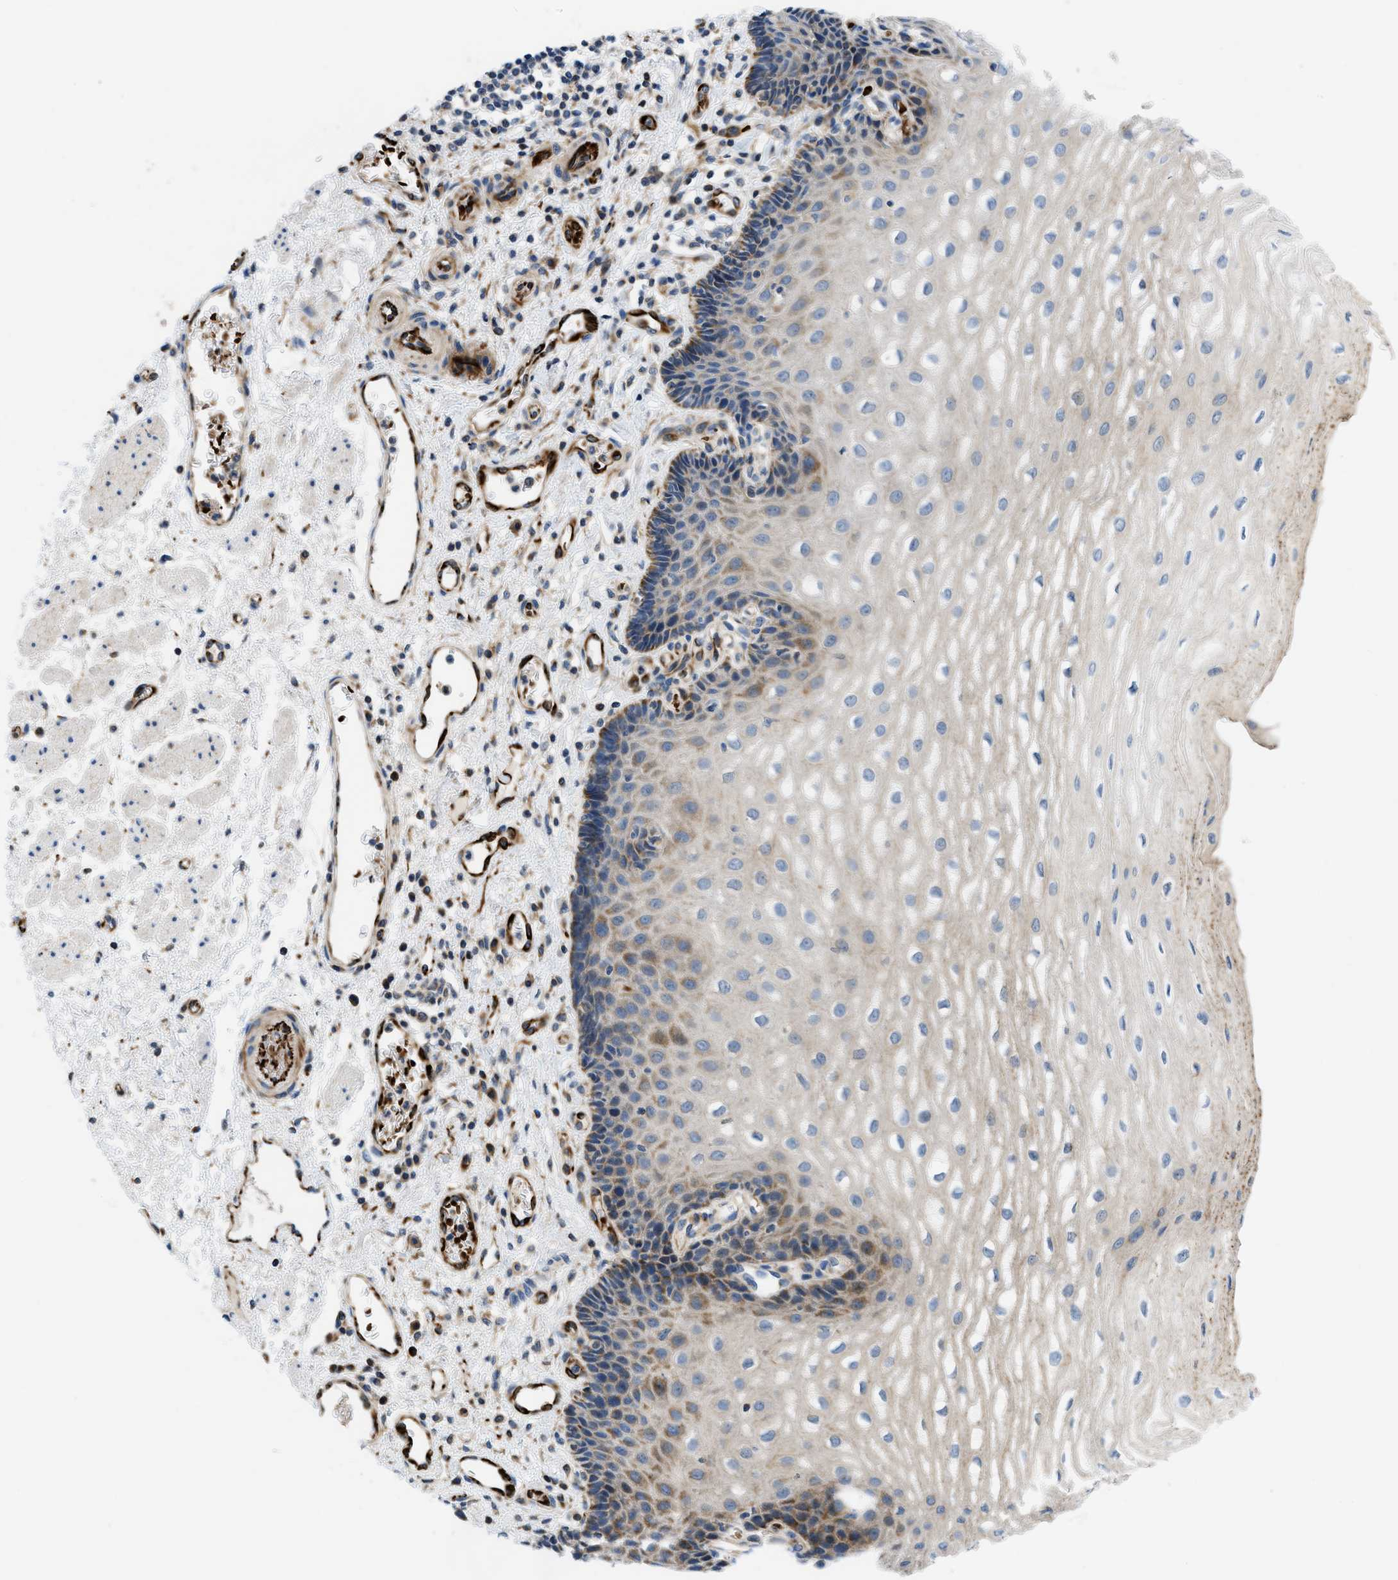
{"staining": {"intensity": "weak", "quantity": "<25%", "location": "cytoplasmic/membranous"}, "tissue": "esophagus", "cell_type": "Squamous epithelial cells", "image_type": "normal", "snomed": [{"axis": "morphology", "description": "Normal tissue, NOS"}, {"axis": "topography", "description": "Esophagus"}], "caption": "Squamous epithelial cells show no significant expression in benign esophagus. (Stains: DAB IHC with hematoxylin counter stain, Microscopy: brightfield microscopy at high magnification).", "gene": "ZNF831", "patient": {"sex": "male", "age": 54}}